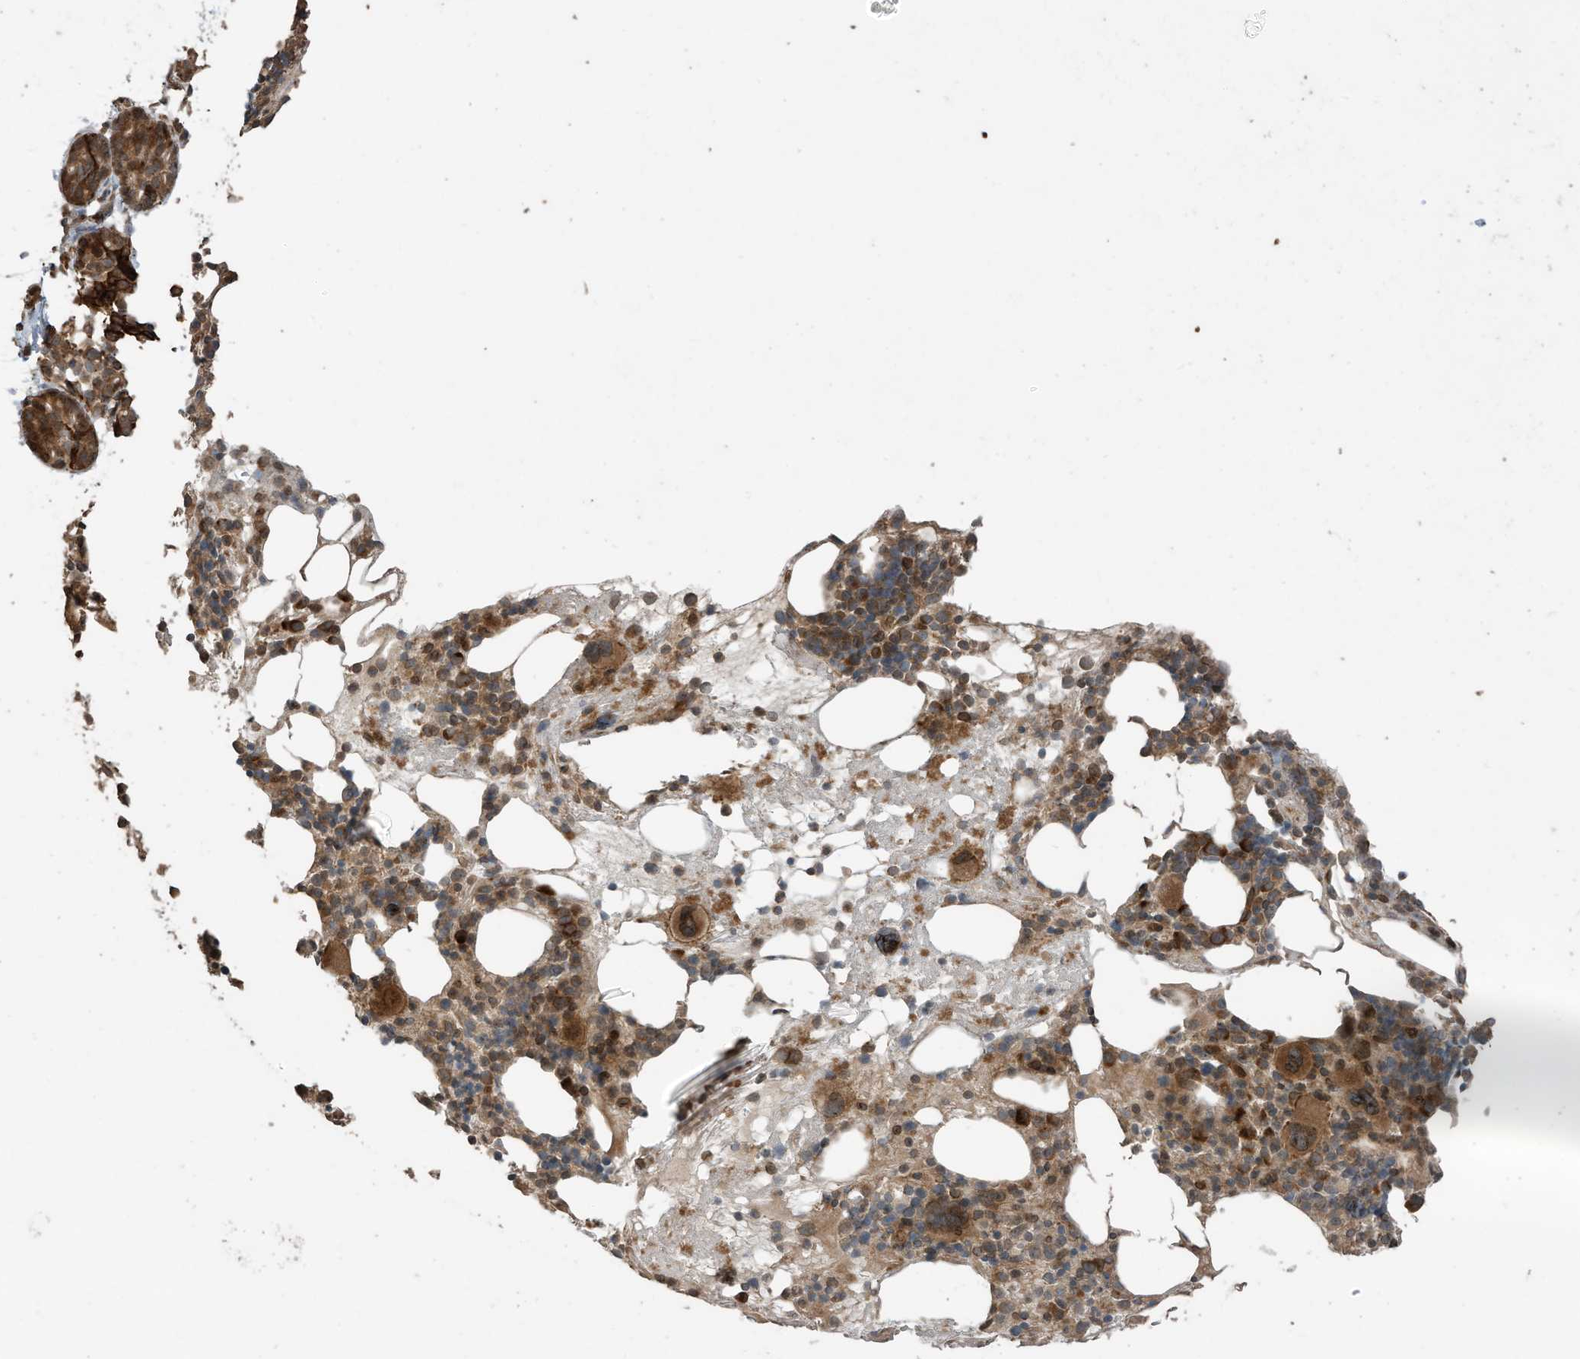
{"staining": {"intensity": "moderate", "quantity": ">75%", "location": "cytoplasmic/membranous"}, "tissue": "bone marrow", "cell_type": "Hematopoietic cells", "image_type": "normal", "snomed": [{"axis": "morphology", "description": "Normal tissue, NOS"}, {"axis": "morphology", "description": "Inflammation, NOS"}, {"axis": "topography", "description": "Bone marrow"}], "caption": "DAB immunohistochemical staining of unremarkable human bone marrow exhibits moderate cytoplasmic/membranous protein expression in approximately >75% of hematopoietic cells. (DAB (3,3'-diaminobenzidine) IHC, brown staining for protein, blue staining for nuclei).", "gene": "ZNF653", "patient": {"sex": "female", "age": 77}}